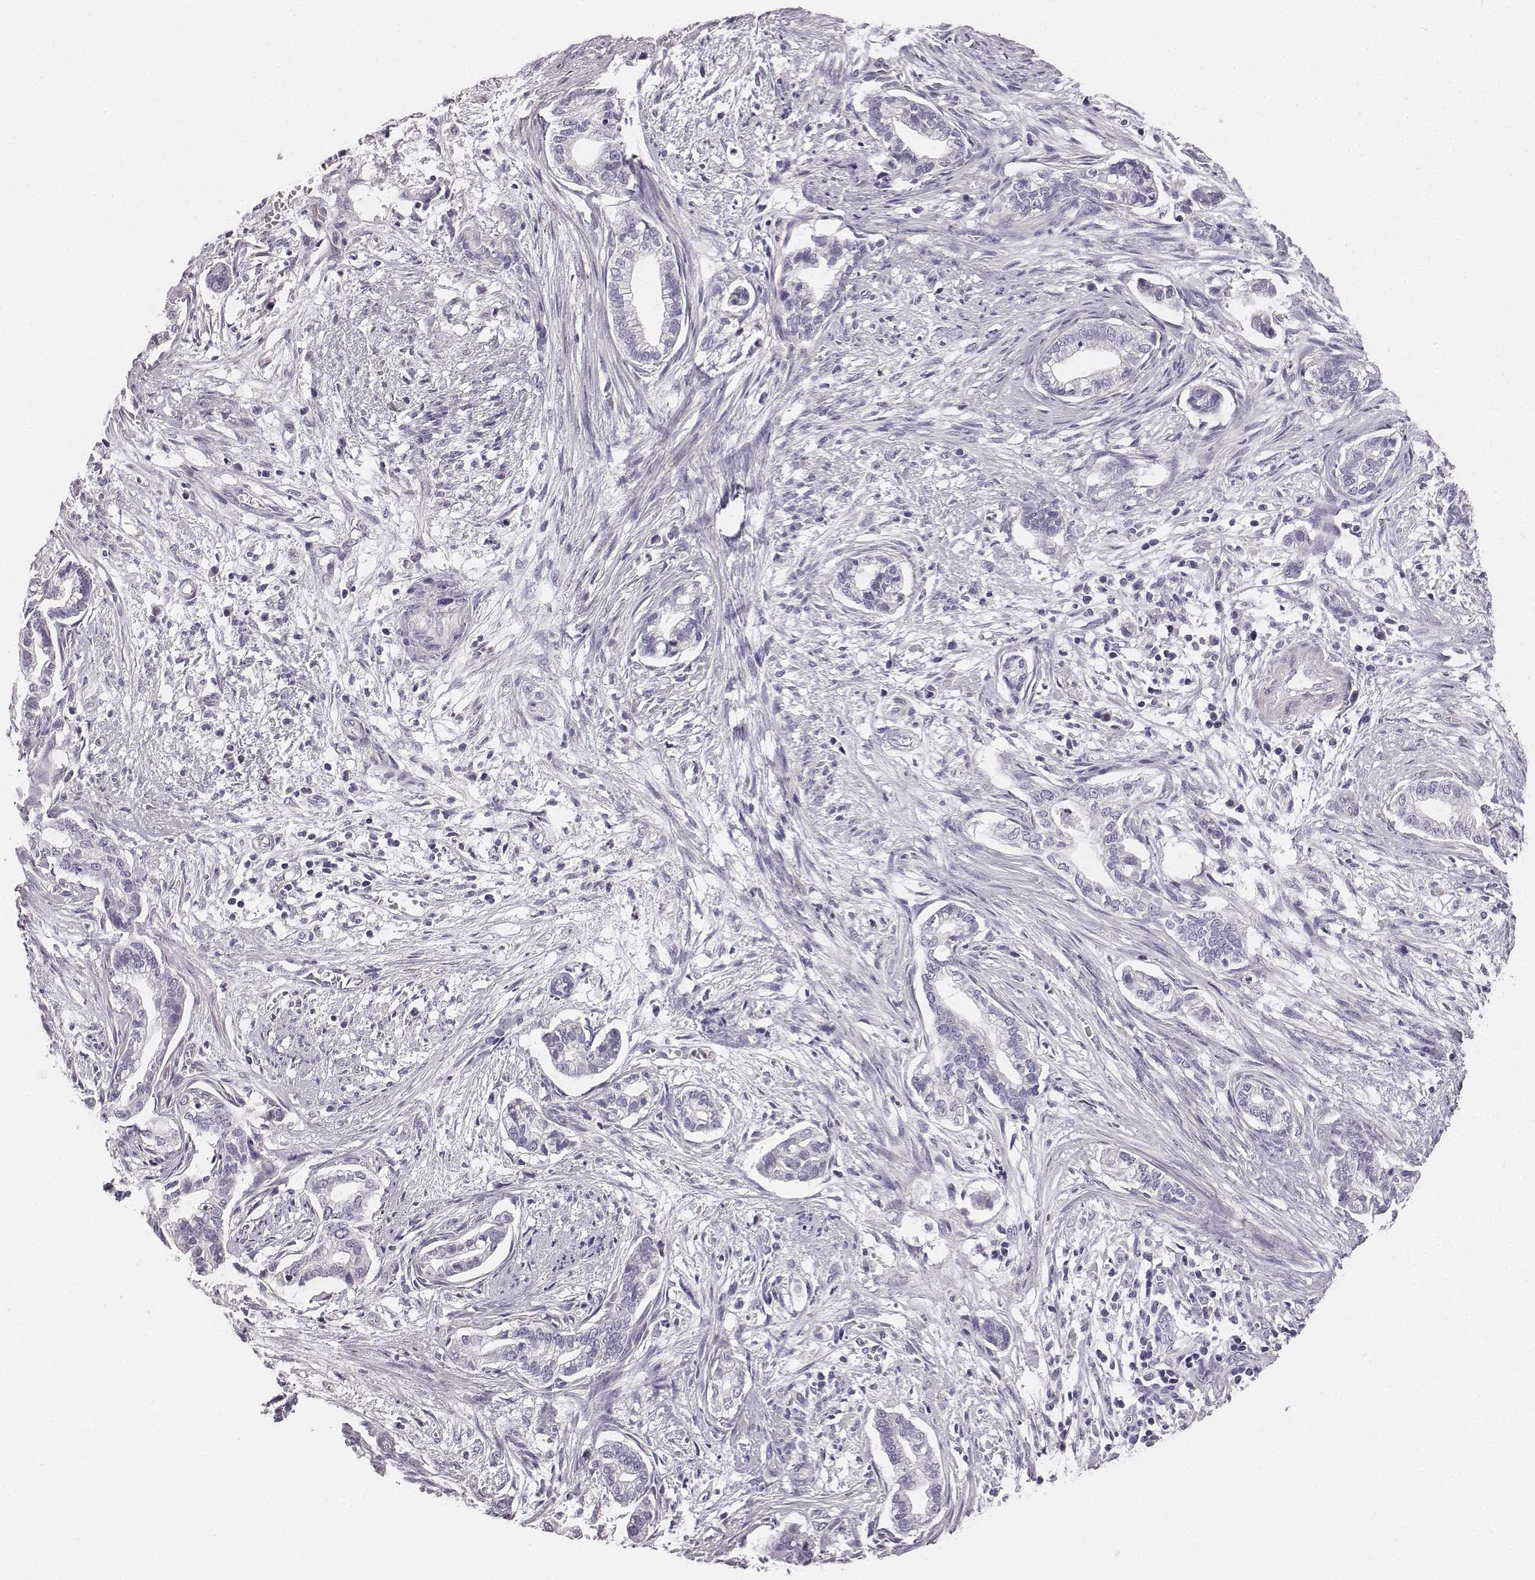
{"staining": {"intensity": "negative", "quantity": "none", "location": "none"}, "tissue": "cervical cancer", "cell_type": "Tumor cells", "image_type": "cancer", "snomed": [{"axis": "morphology", "description": "Adenocarcinoma, NOS"}, {"axis": "topography", "description": "Cervix"}], "caption": "Immunohistochemical staining of human cervical adenocarcinoma shows no significant positivity in tumor cells.", "gene": "ADAM7", "patient": {"sex": "female", "age": 62}}